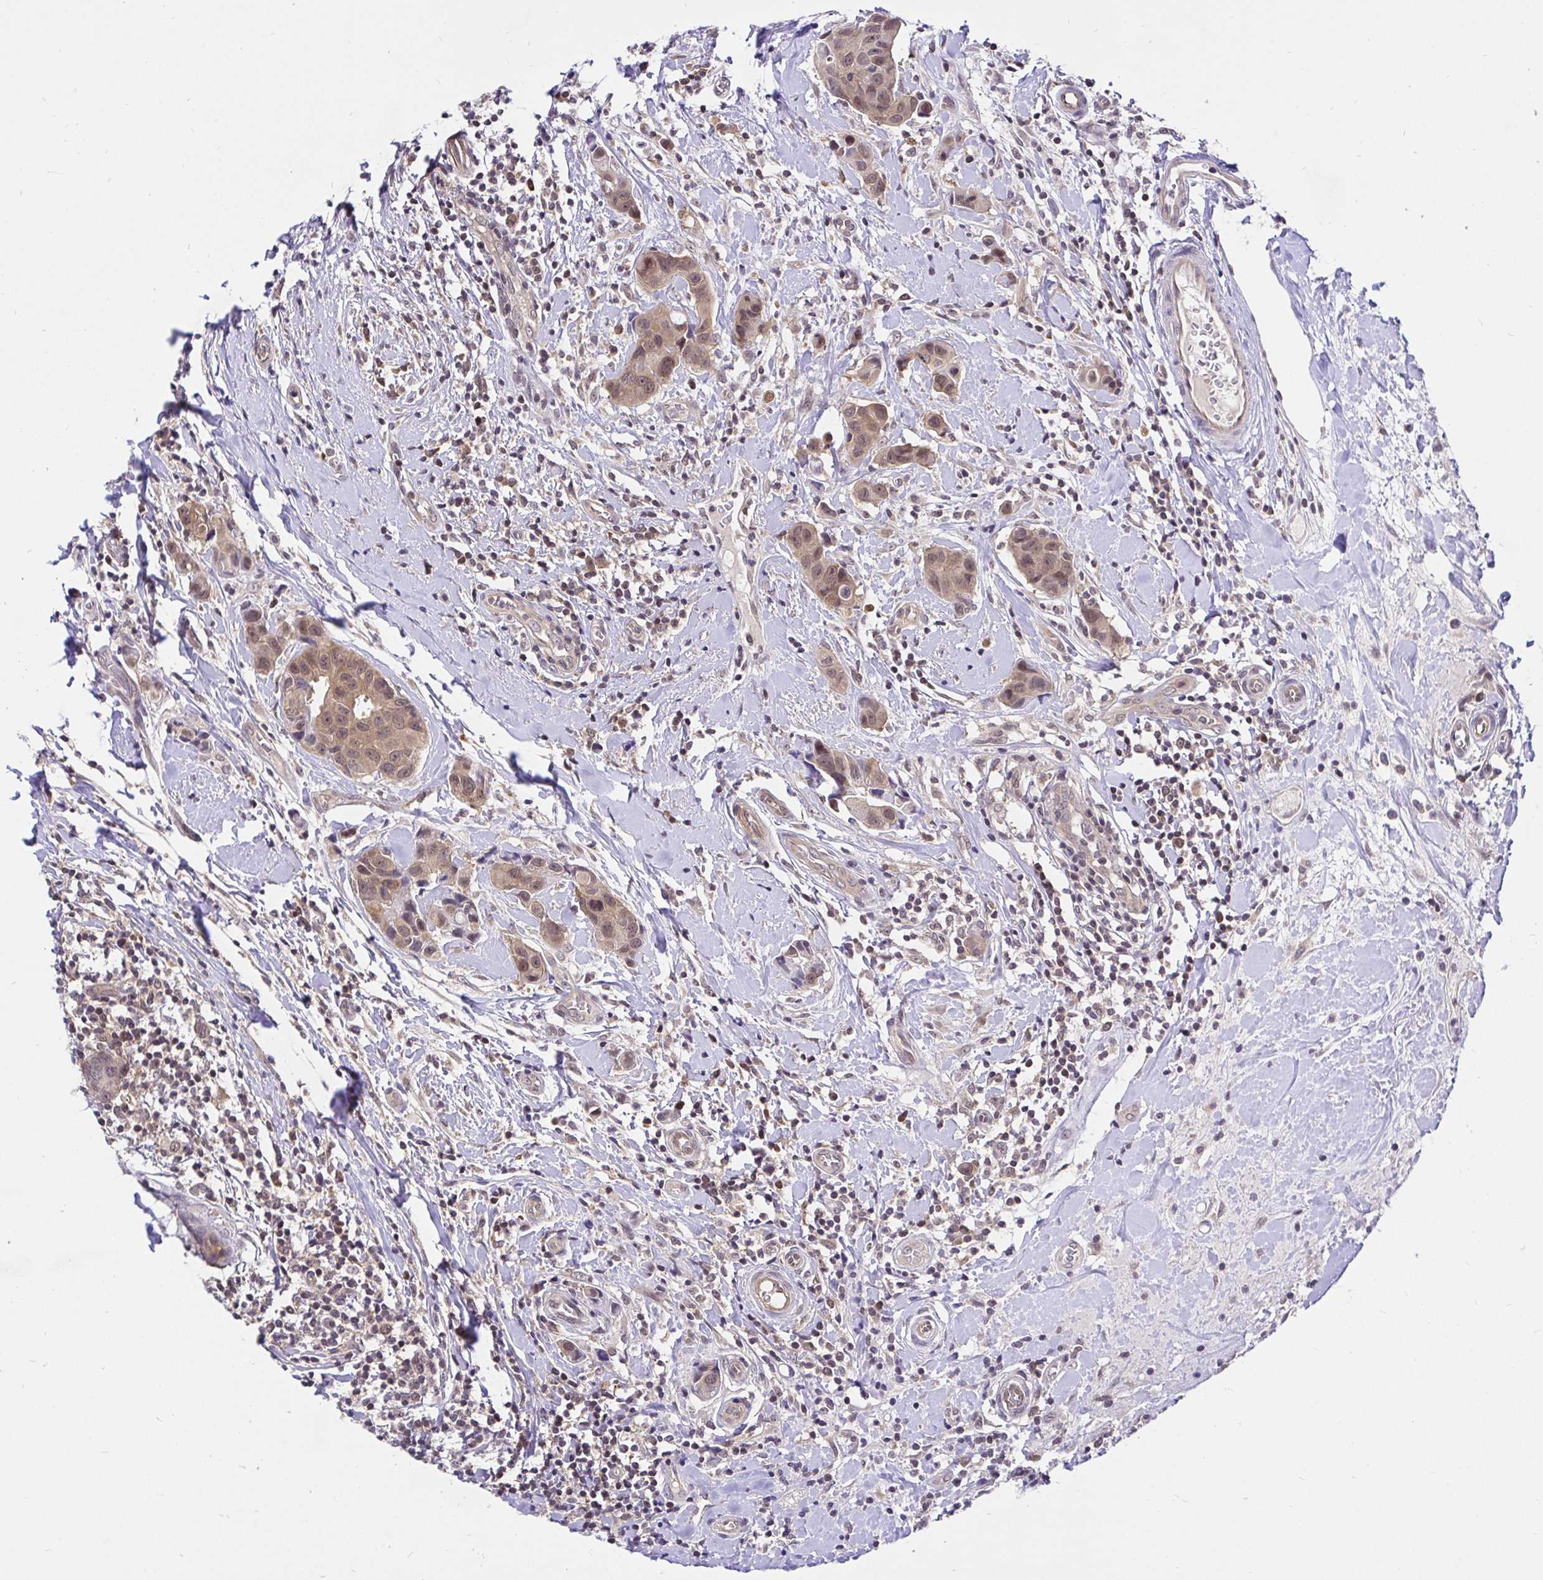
{"staining": {"intensity": "weak", "quantity": ">75%", "location": "cytoplasmic/membranous,nuclear"}, "tissue": "breast cancer", "cell_type": "Tumor cells", "image_type": "cancer", "snomed": [{"axis": "morphology", "description": "Duct carcinoma"}, {"axis": "topography", "description": "Breast"}], "caption": "Weak cytoplasmic/membranous and nuclear staining is seen in about >75% of tumor cells in breast cancer (infiltrating ductal carcinoma).", "gene": "UBE2M", "patient": {"sex": "female", "age": 24}}